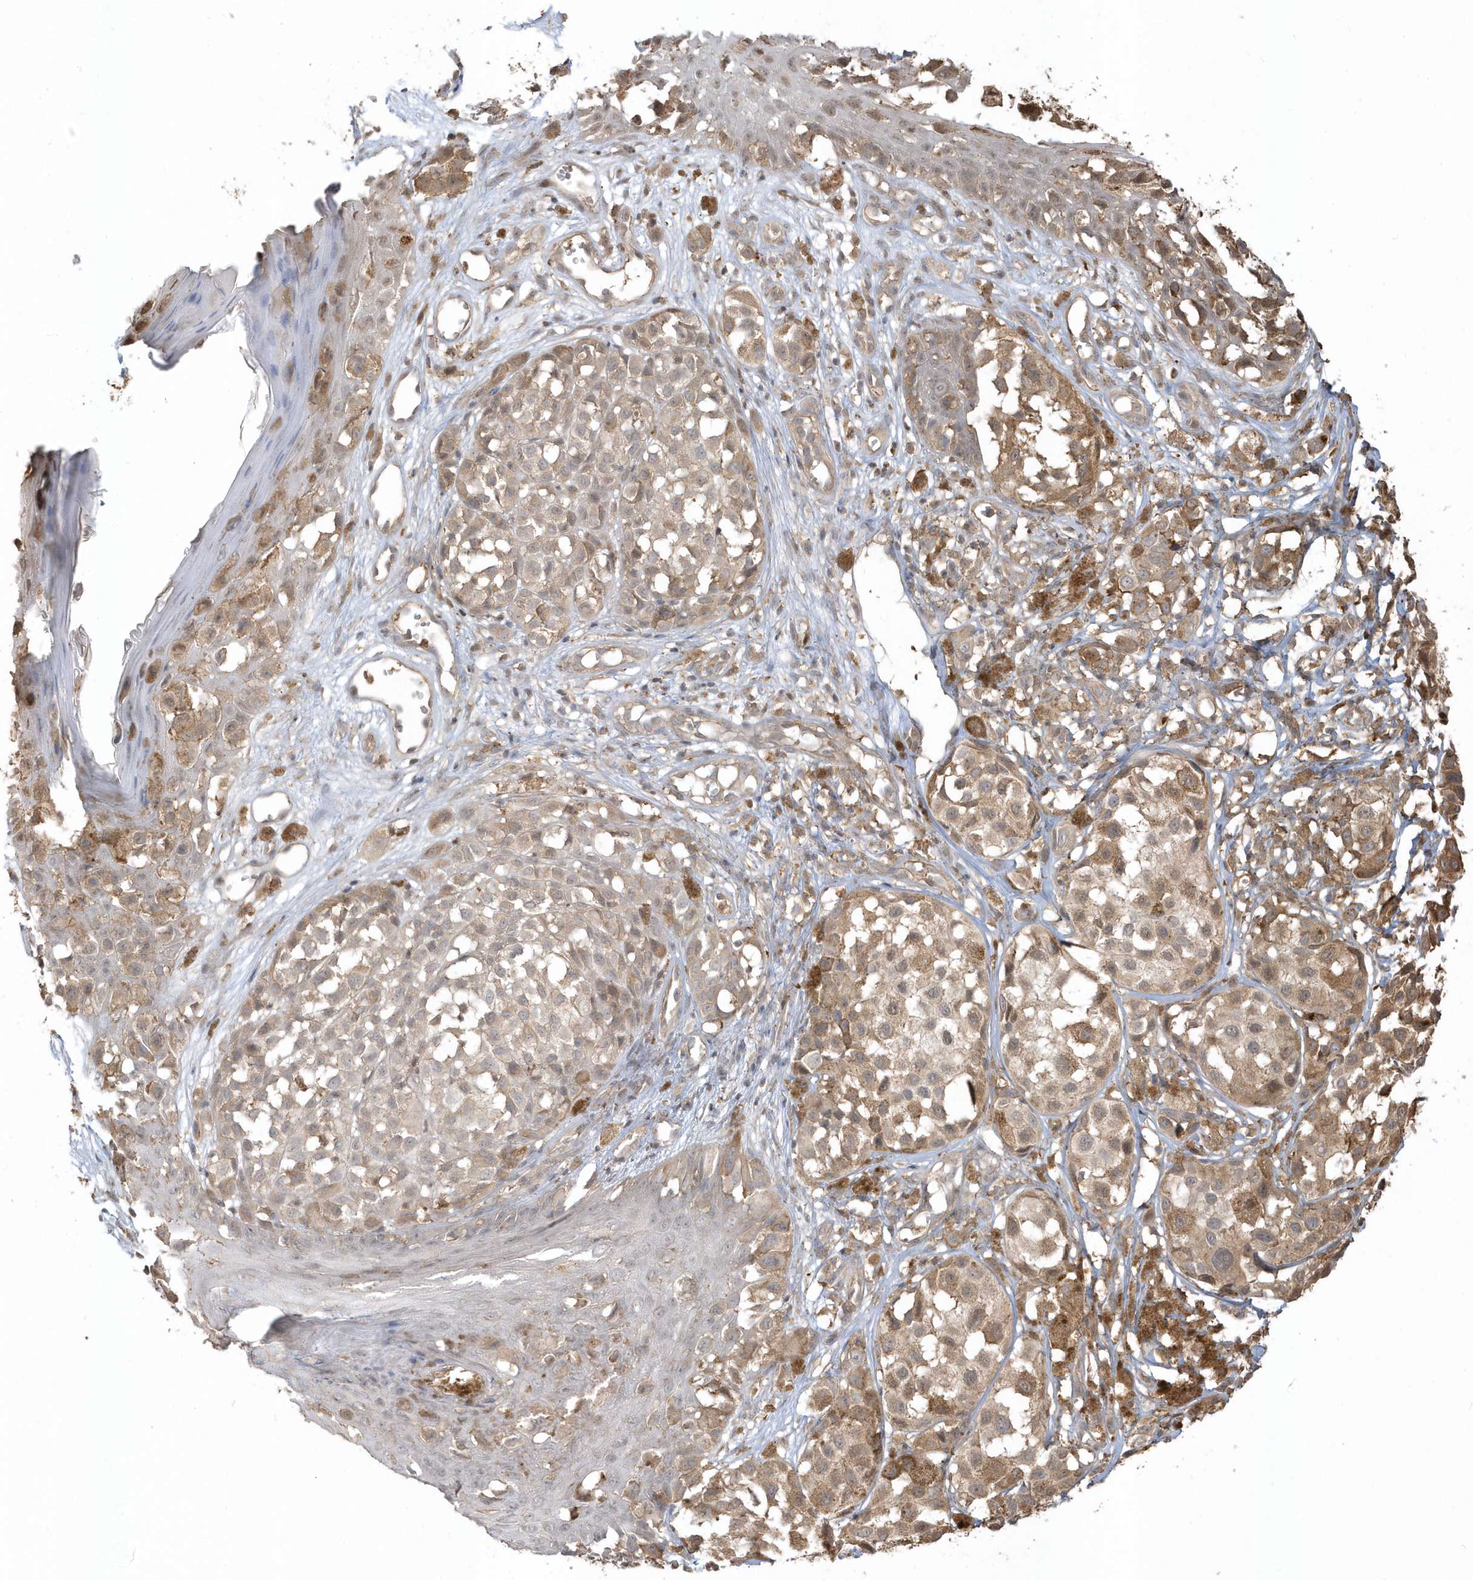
{"staining": {"intensity": "moderate", "quantity": "25%-75%", "location": "cytoplasmic/membranous"}, "tissue": "melanoma", "cell_type": "Tumor cells", "image_type": "cancer", "snomed": [{"axis": "morphology", "description": "Malignant melanoma, NOS"}, {"axis": "topography", "description": "Skin of leg"}], "caption": "Protein staining of malignant melanoma tissue exhibits moderate cytoplasmic/membranous staining in about 25%-75% of tumor cells.", "gene": "ZBTB8A", "patient": {"sex": "female", "age": 72}}